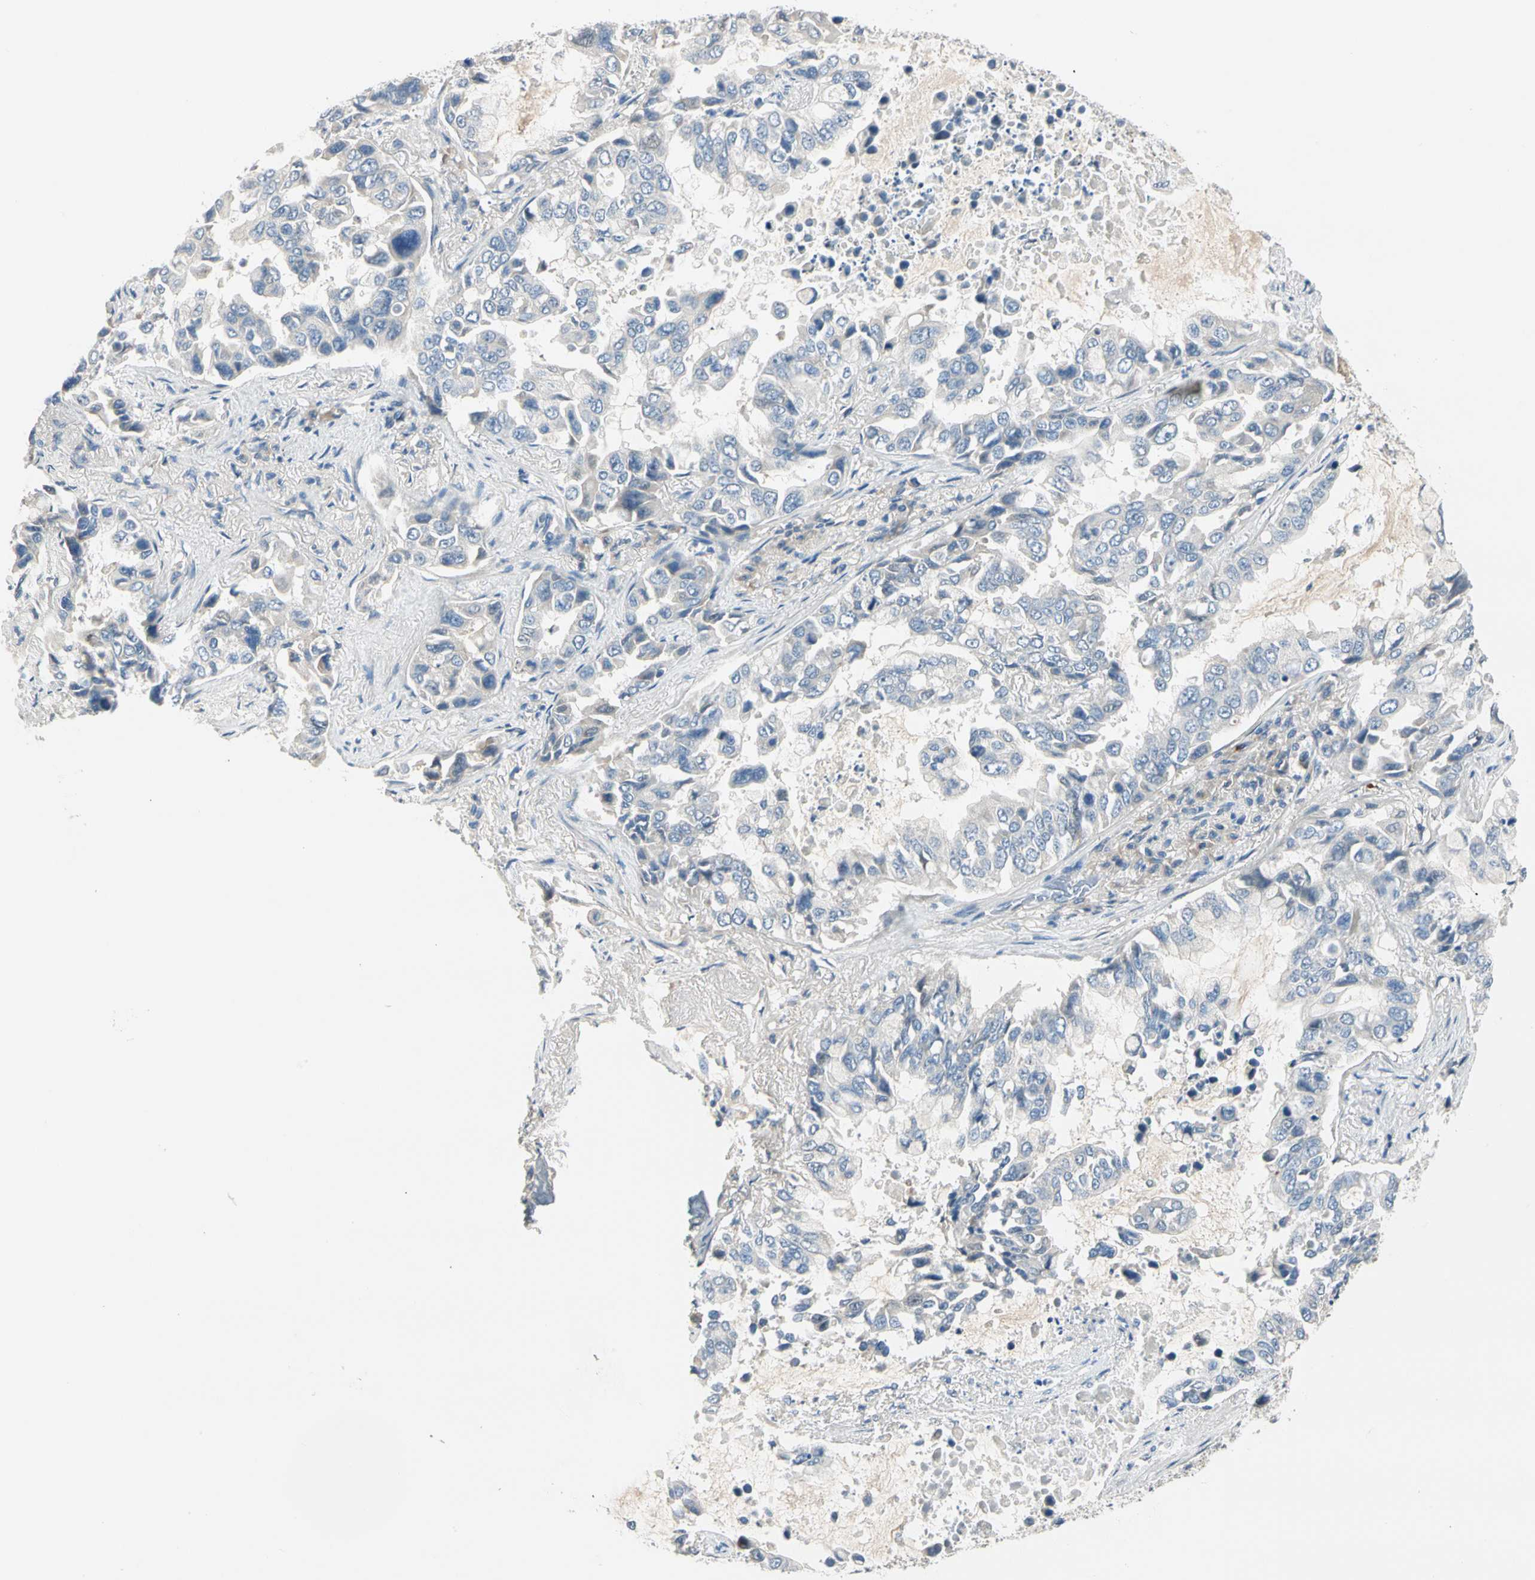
{"staining": {"intensity": "negative", "quantity": "none", "location": "none"}, "tissue": "lung cancer", "cell_type": "Tumor cells", "image_type": "cancer", "snomed": [{"axis": "morphology", "description": "Adenocarcinoma, NOS"}, {"axis": "topography", "description": "Lung"}], "caption": "The photomicrograph reveals no significant expression in tumor cells of lung adenocarcinoma.", "gene": "GPR153", "patient": {"sex": "male", "age": 64}}